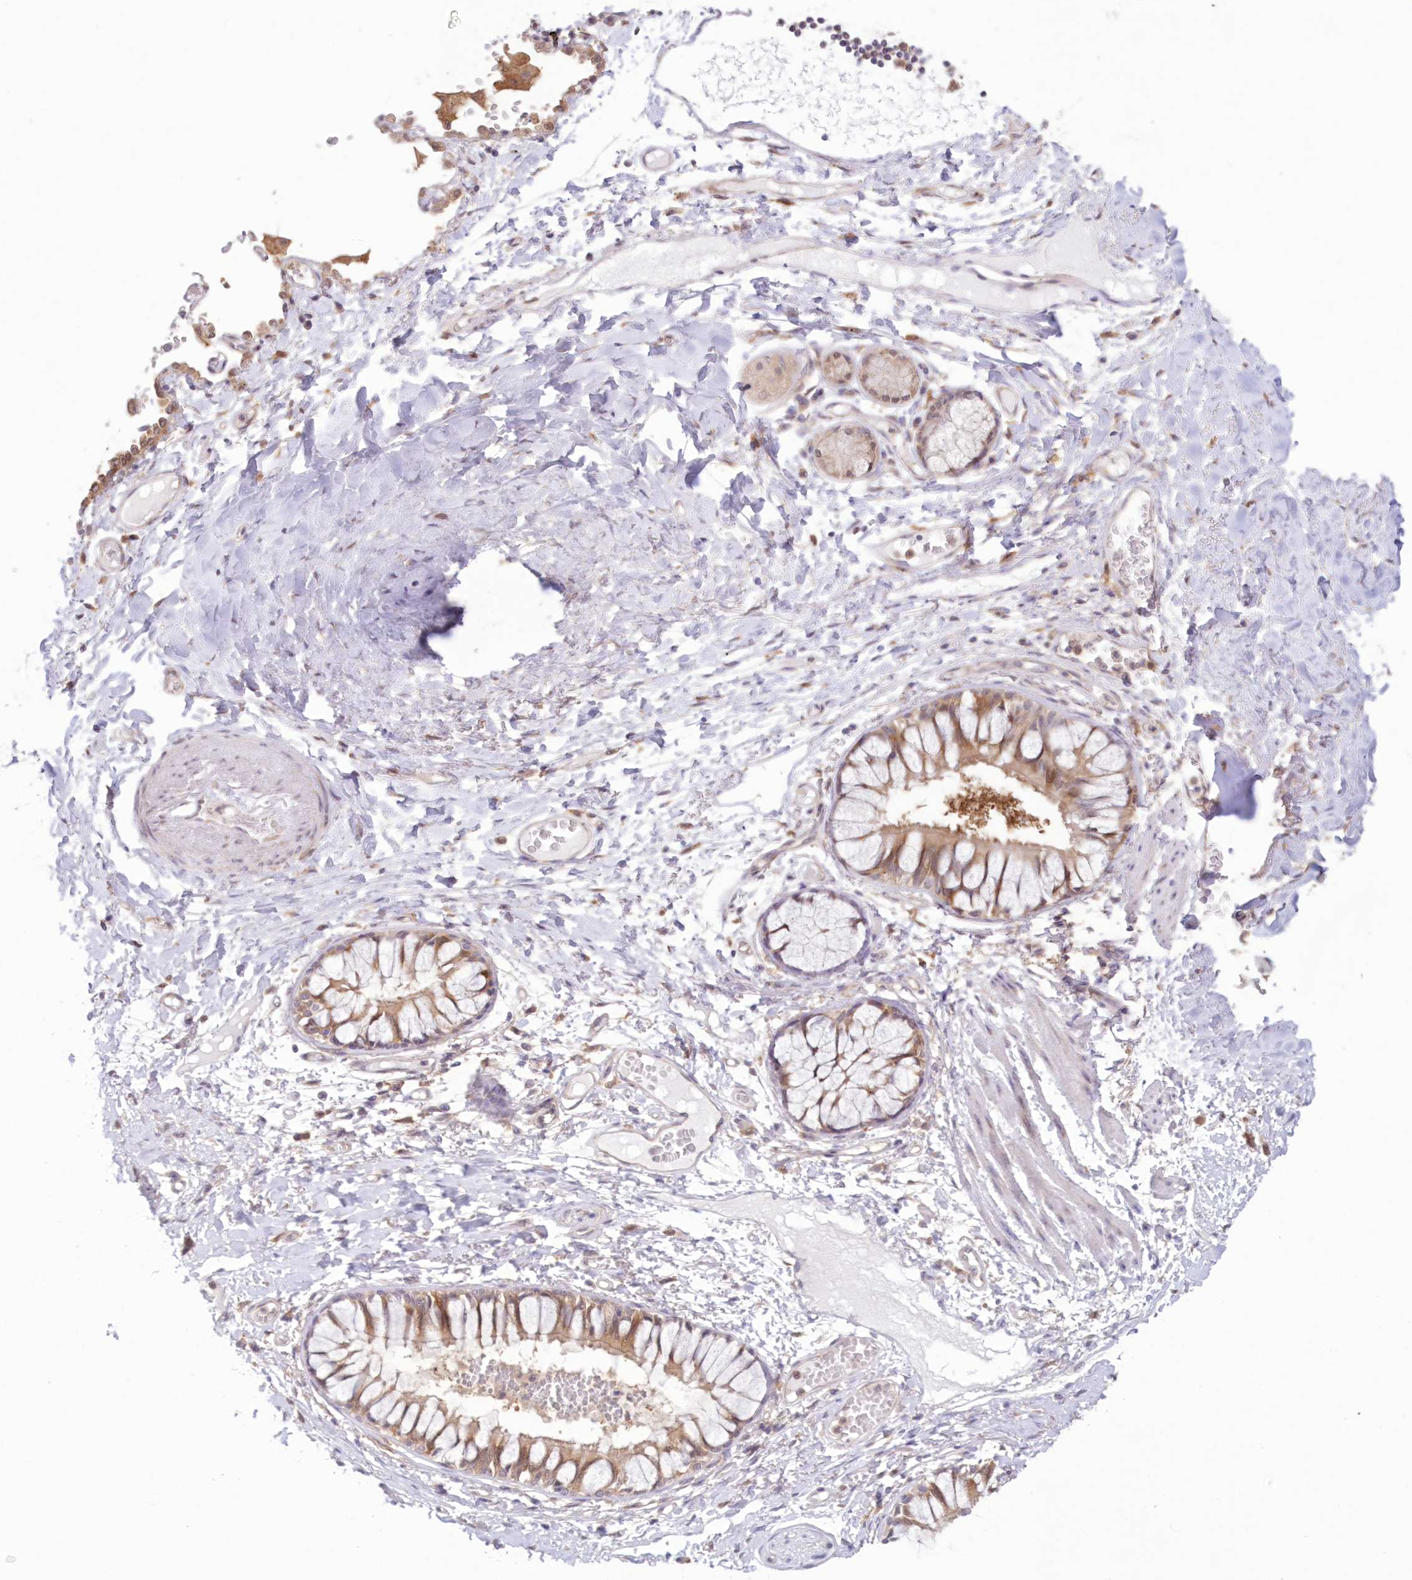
{"staining": {"intensity": "negative", "quantity": "none", "location": "none"}, "tissue": "adipose tissue", "cell_type": "Adipocytes", "image_type": "normal", "snomed": [{"axis": "morphology", "description": "Normal tissue, NOS"}, {"axis": "topography", "description": "Cartilage tissue"}, {"axis": "topography", "description": "Bronchus"}, {"axis": "topography", "description": "Lung"}, {"axis": "topography", "description": "Peripheral nerve tissue"}], "caption": "Adipocytes are negative for protein expression in normal human adipose tissue. (Stains: DAB (3,3'-diaminobenzidine) immunohistochemistry with hematoxylin counter stain, Microscopy: brightfield microscopy at high magnification).", "gene": "RNPEP", "patient": {"sex": "female", "age": 49}}